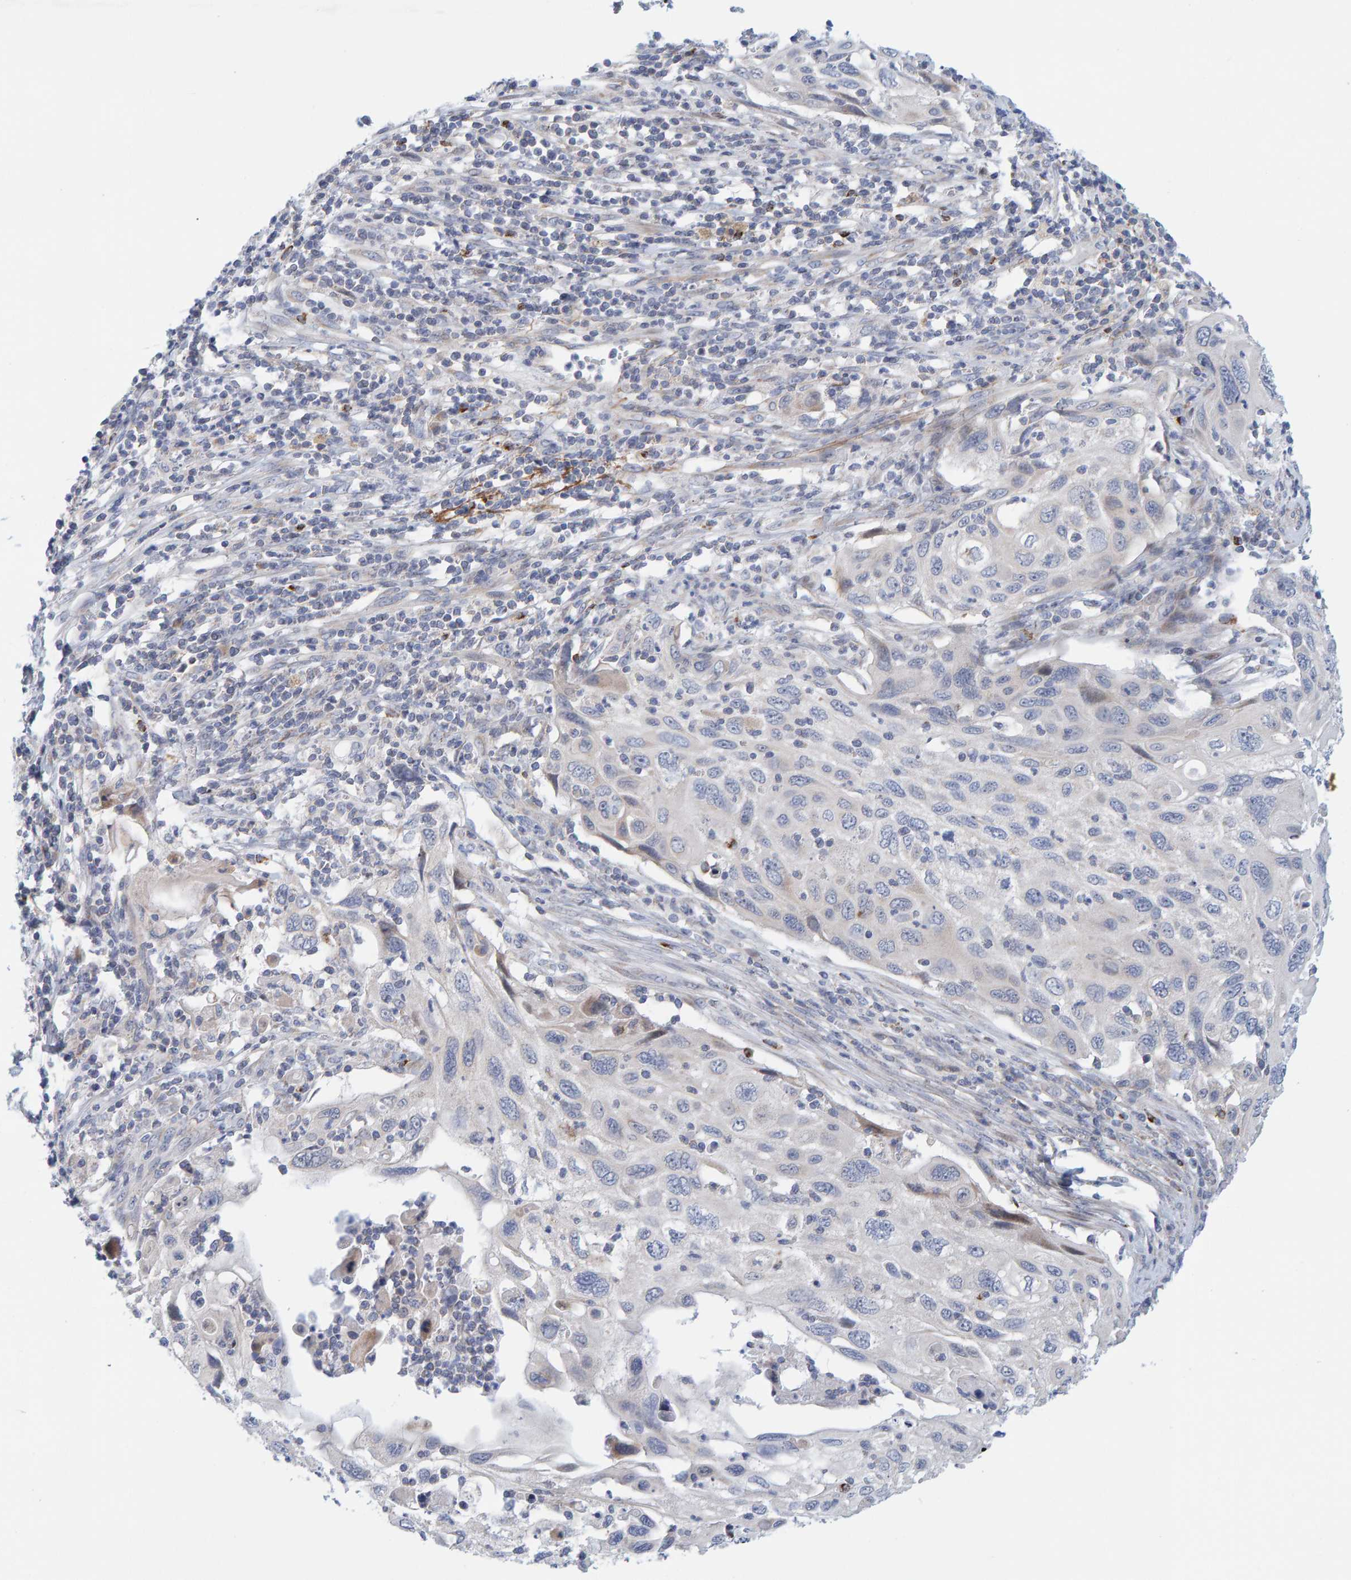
{"staining": {"intensity": "weak", "quantity": "<25%", "location": "cytoplasmic/membranous"}, "tissue": "cervical cancer", "cell_type": "Tumor cells", "image_type": "cancer", "snomed": [{"axis": "morphology", "description": "Squamous cell carcinoma, NOS"}, {"axis": "topography", "description": "Cervix"}], "caption": "Cervical cancer was stained to show a protein in brown. There is no significant positivity in tumor cells.", "gene": "ZC3H3", "patient": {"sex": "female", "age": 70}}